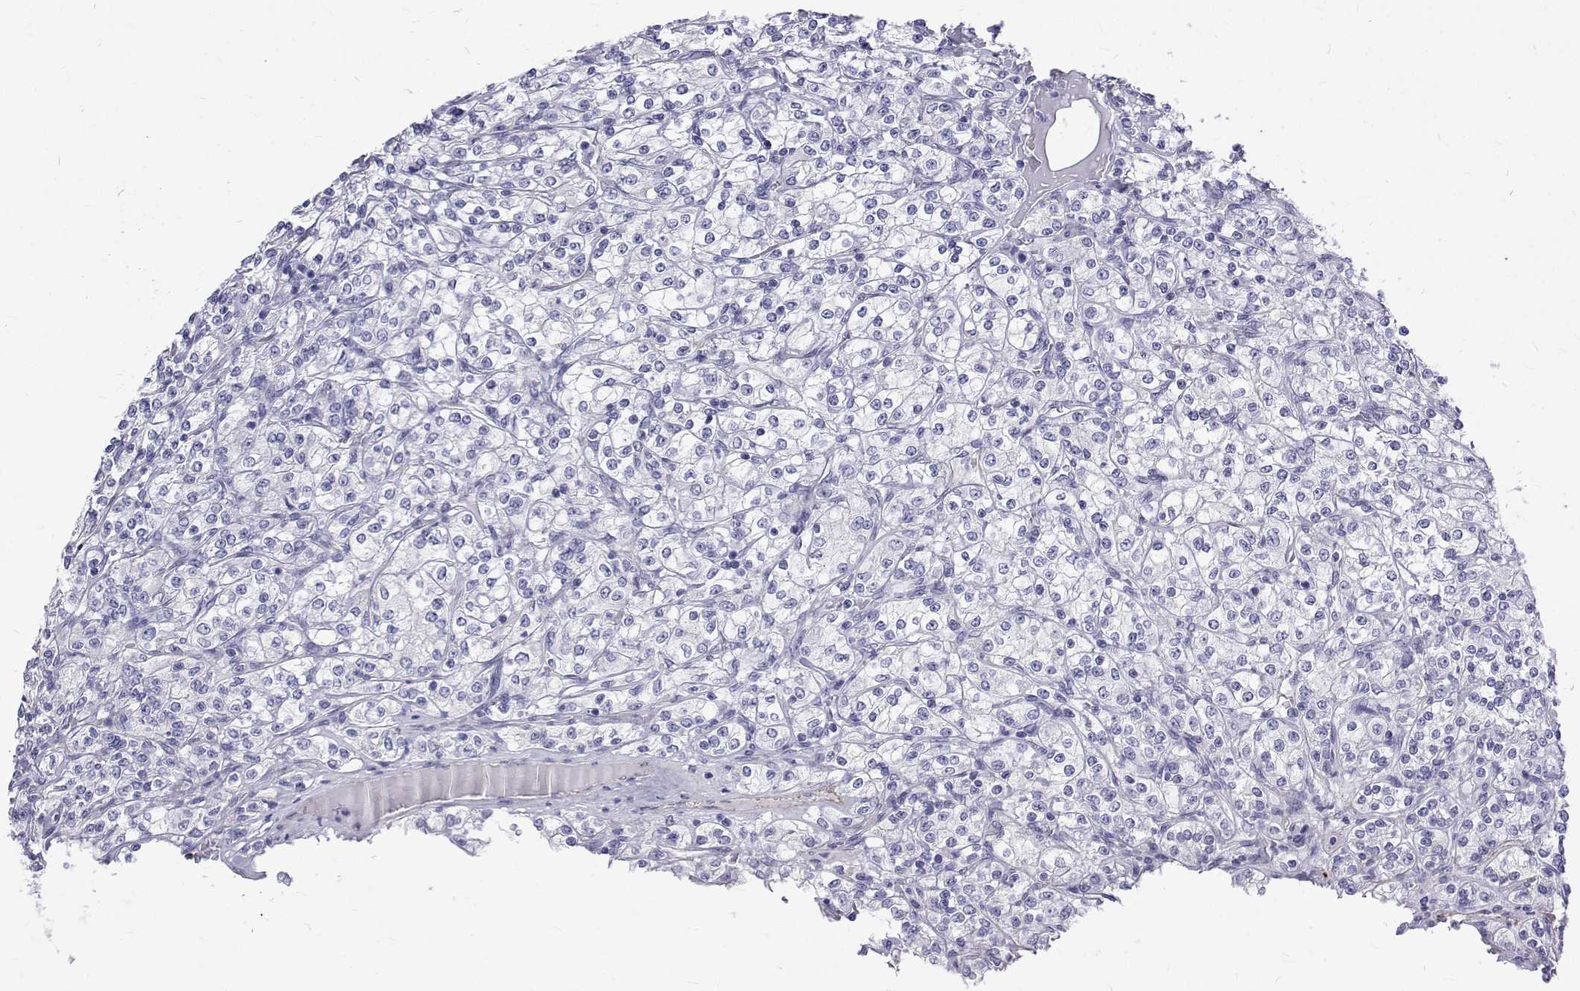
{"staining": {"intensity": "negative", "quantity": "none", "location": "none"}, "tissue": "renal cancer", "cell_type": "Tumor cells", "image_type": "cancer", "snomed": [{"axis": "morphology", "description": "Adenocarcinoma, NOS"}, {"axis": "topography", "description": "Kidney"}], "caption": "A histopathology image of human renal cancer is negative for staining in tumor cells.", "gene": "OPRPN", "patient": {"sex": "male", "age": 77}}